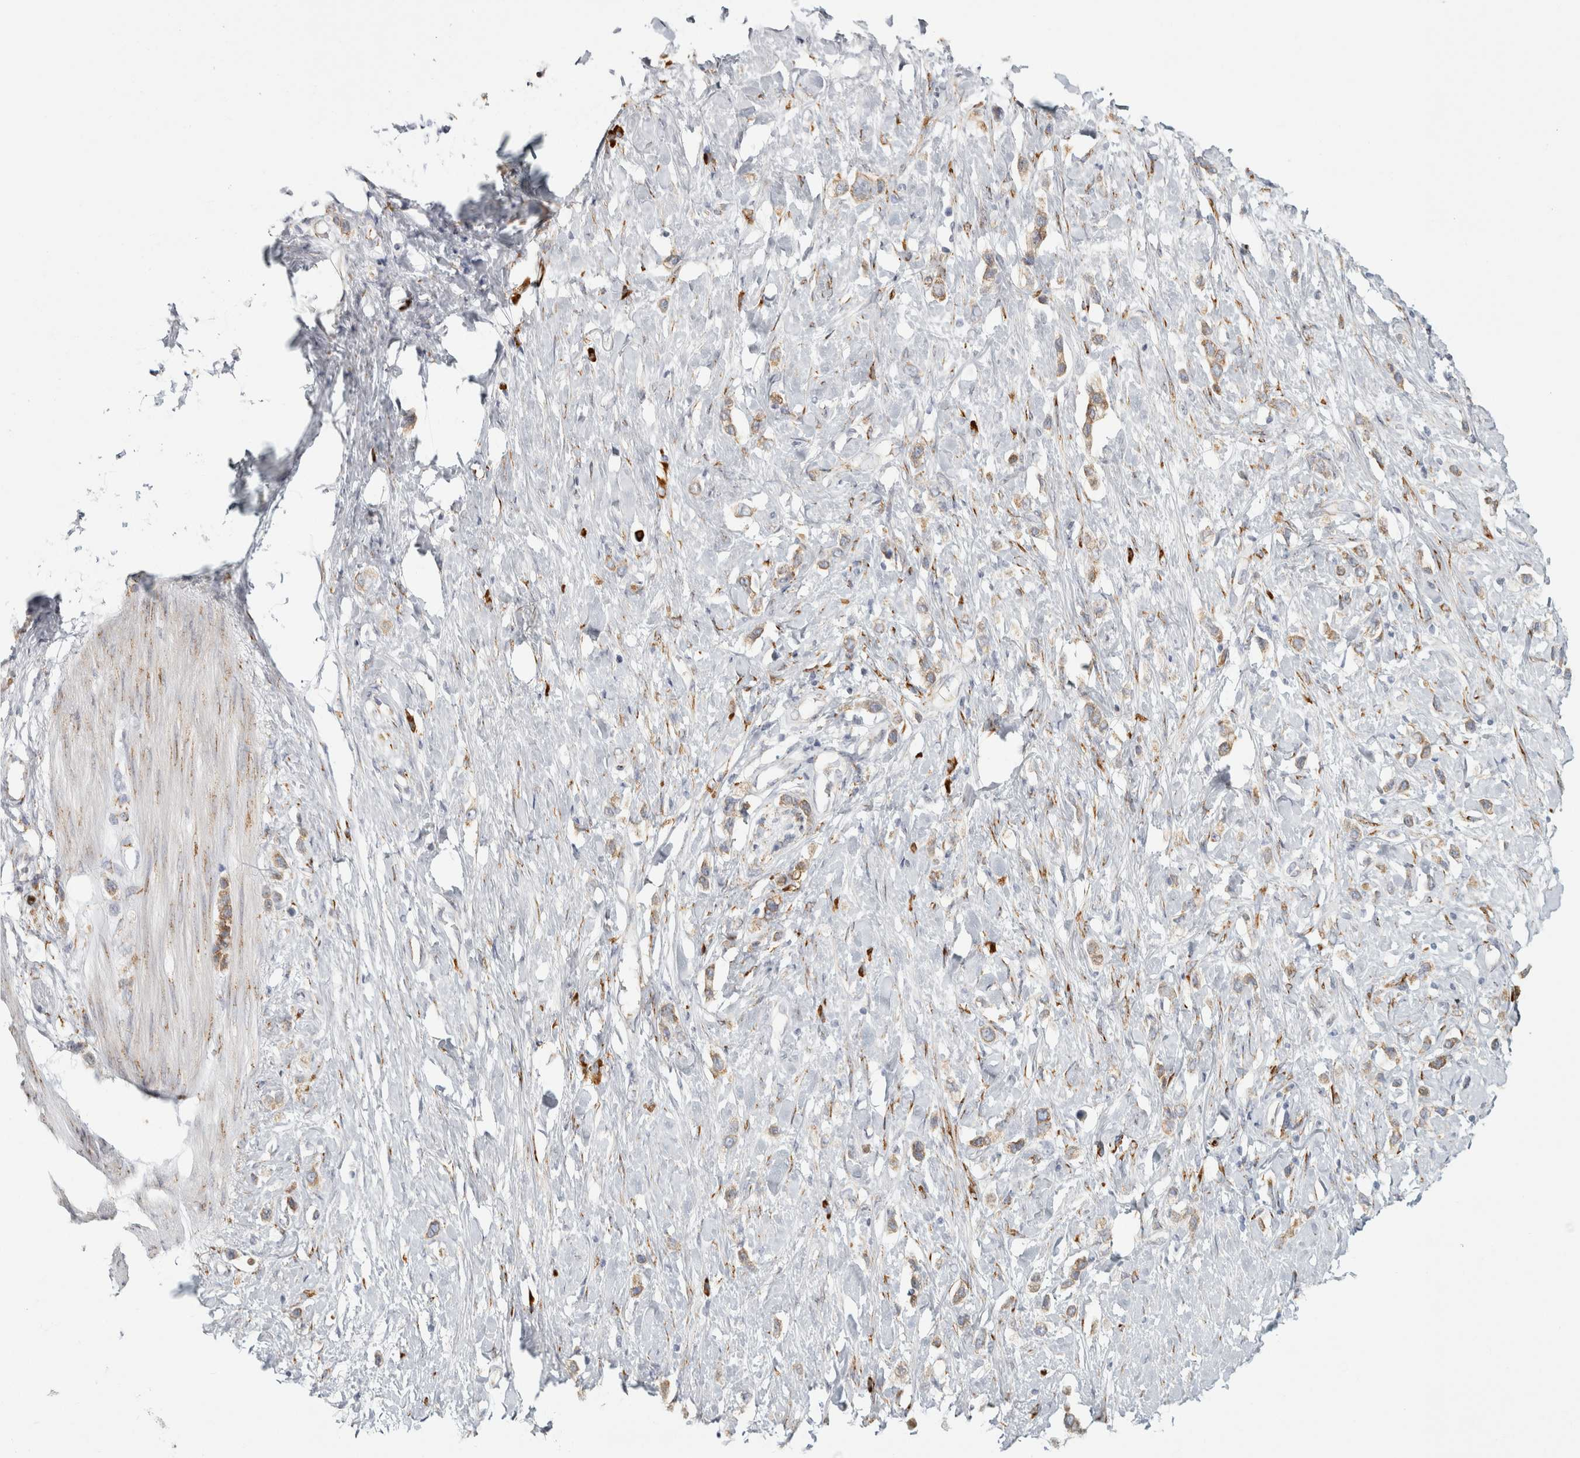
{"staining": {"intensity": "moderate", "quantity": "25%-75%", "location": "cytoplasmic/membranous"}, "tissue": "stomach cancer", "cell_type": "Tumor cells", "image_type": "cancer", "snomed": [{"axis": "morphology", "description": "Adenocarcinoma, NOS"}, {"axis": "topography", "description": "Stomach"}], "caption": "Immunohistochemistry histopathology image of neoplastic tissue: stomach cancer (adenocarcinoma) stained using IHC displays medium levels of moderate protein expression localized specifically in the cytoplasmic/membranous of tumor cells, appearing as a cytoplasmic/membranous brown color.", "gene": "OSTN", "patient": {"sex": "female", "age": 65}}